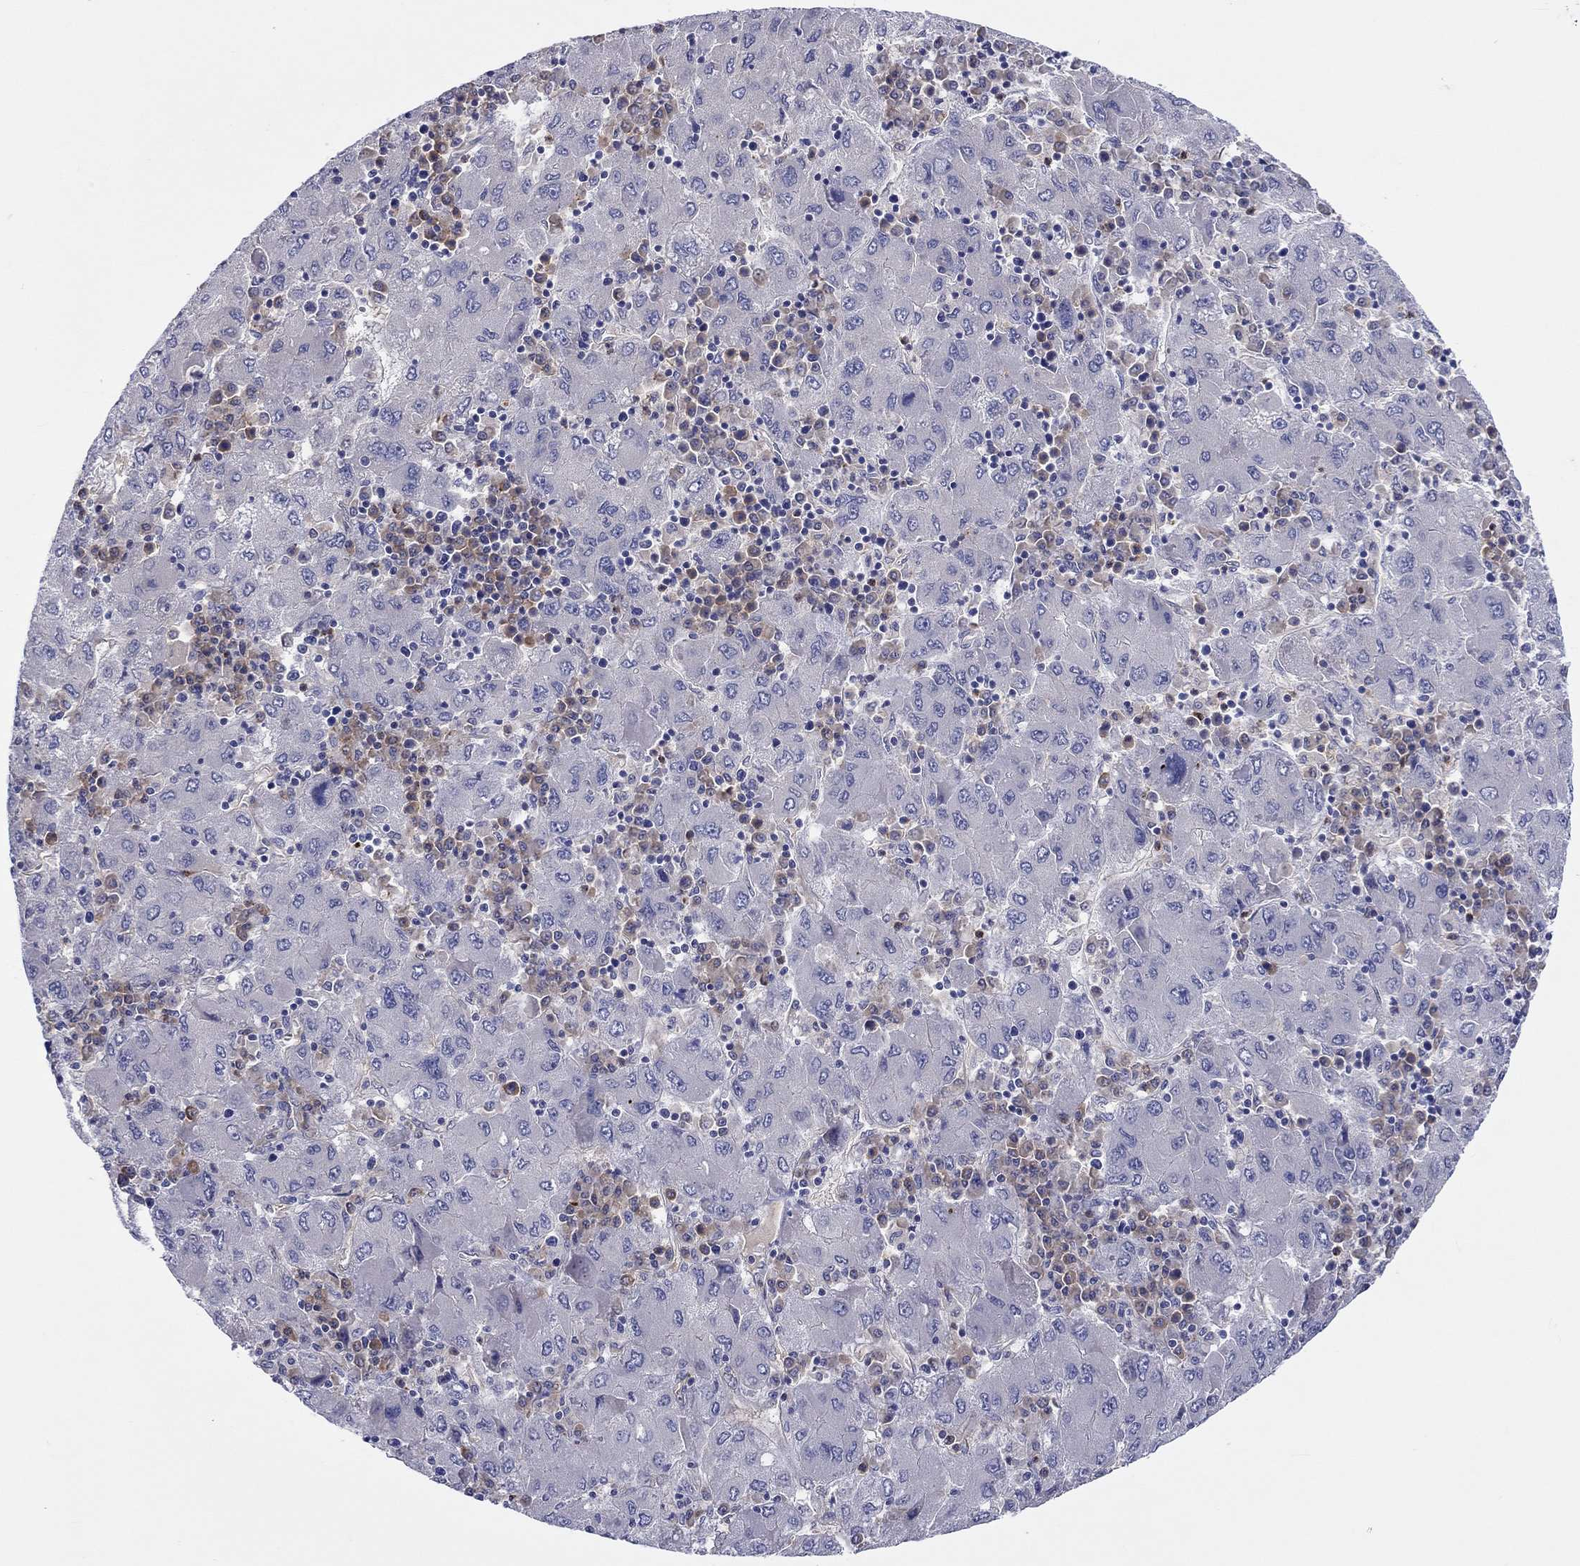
{"staining": {"intensity": "negative", "quantity": "none", "location": "none"}, "tissue": "liver cancer", "cell_type": "Tumor cells", "image_type": "cancer", "snomed": [{"axis": "morphology", "description": "Carcinoma, Hepatocellular, NOS"}, {"axis": "topography", "description": "Liver"}], "caption": "This image is of liver cancer (hepatocellular carcinoma) stained with IHC to label a protein in brown with the nuclei are counter-stained blue. There is no positivity in tumor cells. Brightfield microscopy of immunohistochemistry stained with DAB (3,3'-diaminobenzidine) (brown) and hematoxylin (blue), captured at high magnification.", "gene": "ABCG4", "patient": {"sex": "male", "age": 75}}